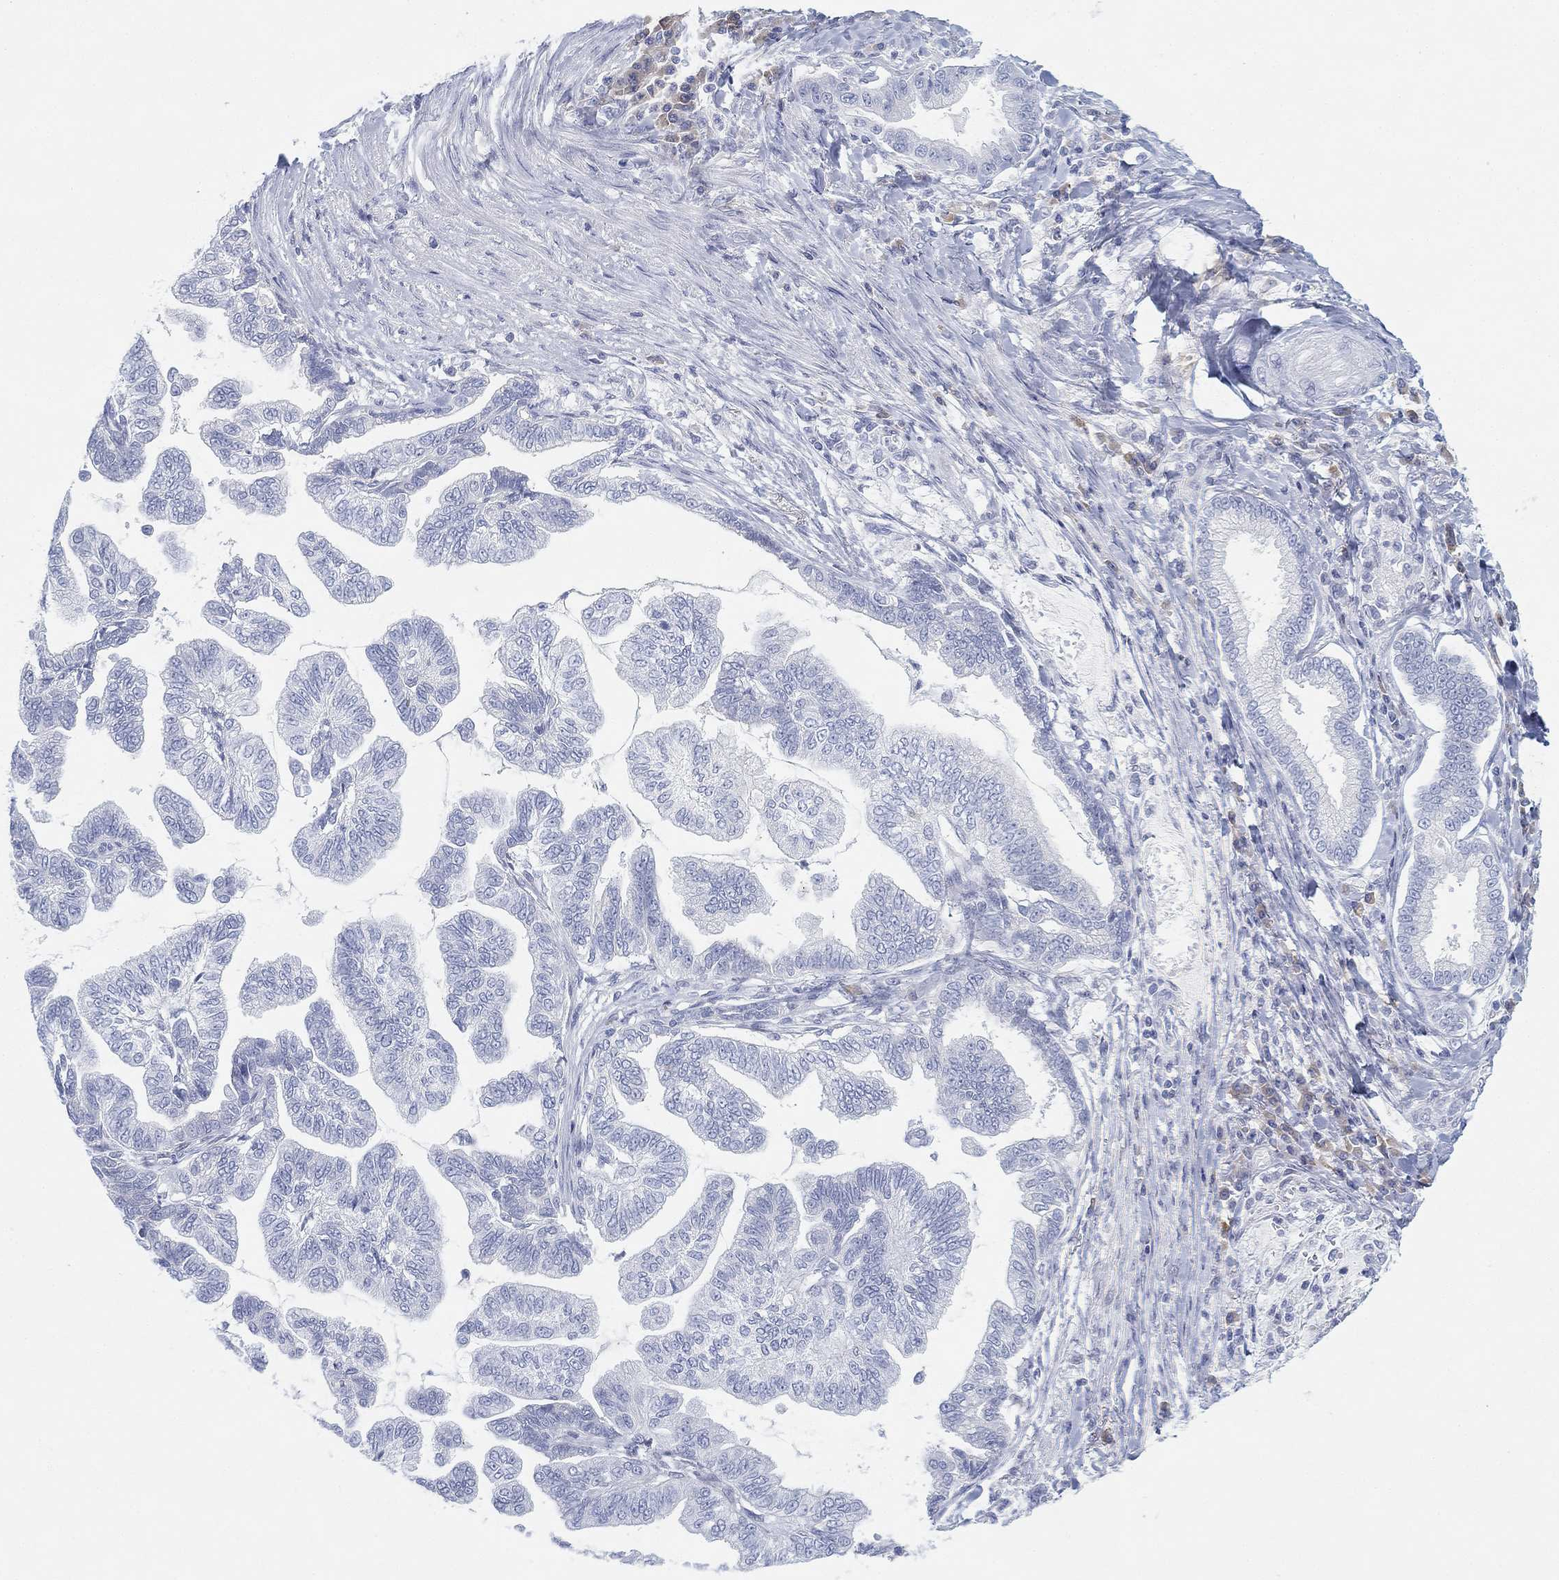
{"staining": {"intensity": "negative", "quantity": "none", "location": "none"}, "tissue": "stomach cancer", "cell_type": "Tumor cells", "image_type": "cancer", "snomed": [{"axis": "morphology", "description": "Adenocarcinoma, NOS"}, {"axis": "topography", "description": "Stomach"}], "caption": "This is an immunohistochemistry (IHC) image of human adenocarcinoma (stomach). There is no expression in tumor cells.", "gene": "GCNA", "patient": {"sex": "male", "age": 83}}